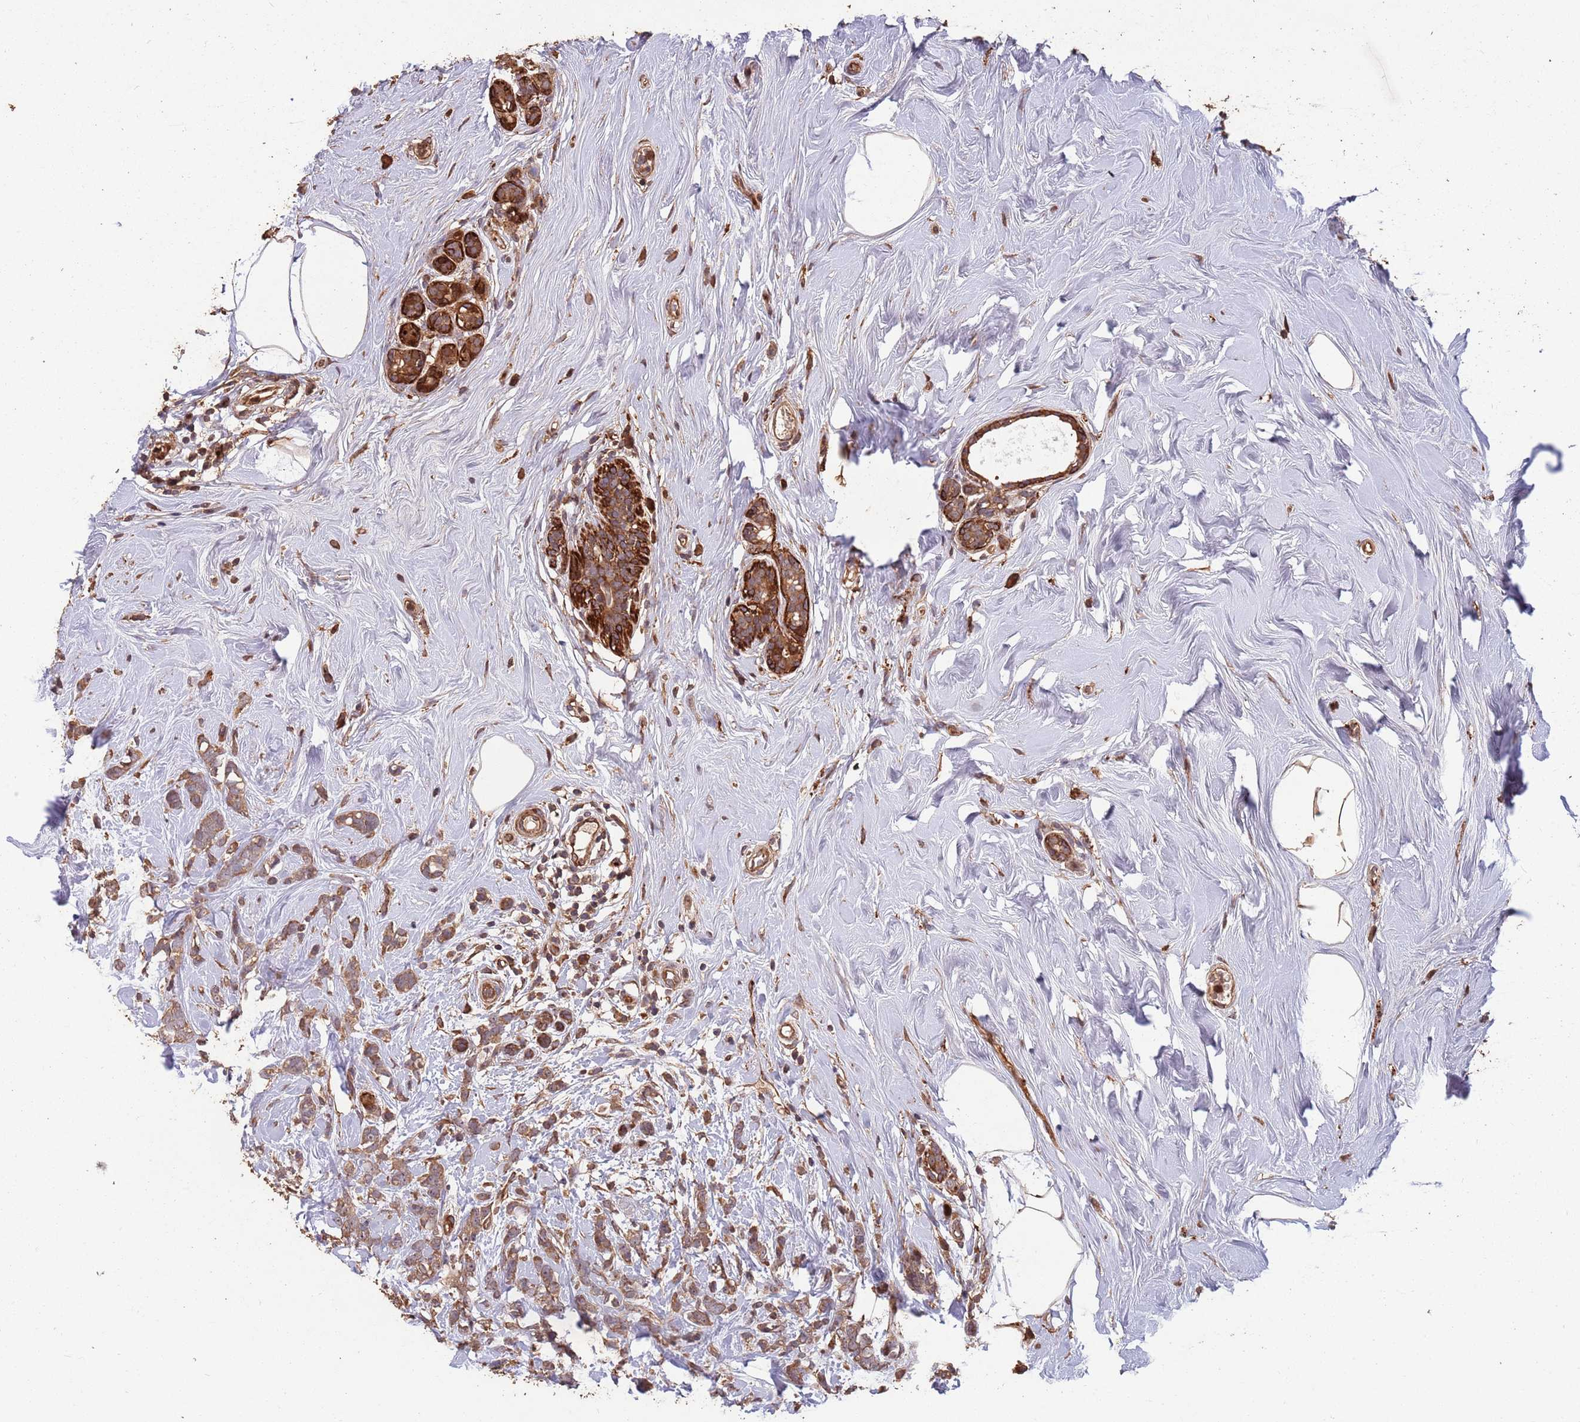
{"staining": {"intensity": "moderate", "quantity": ">75%", "location": "cytoplasmic/membranous"}, "tissue": "breast cancer", "cell_type": "Tumor cells", "image_type": "cancer", "snomed": [{"axis": "morphology", "description": "Lobular carcinoma"}, {"axis": "topography", "description": "Breast"}], "caption": "Protein staining of lobular carcinoma (breast) tissue demonstrates moderate cytoplasmic/membranous expression in about >75% of tumor cells.", "gene": "ZNF428", "patient": {"sex": "female", "age": 58}}